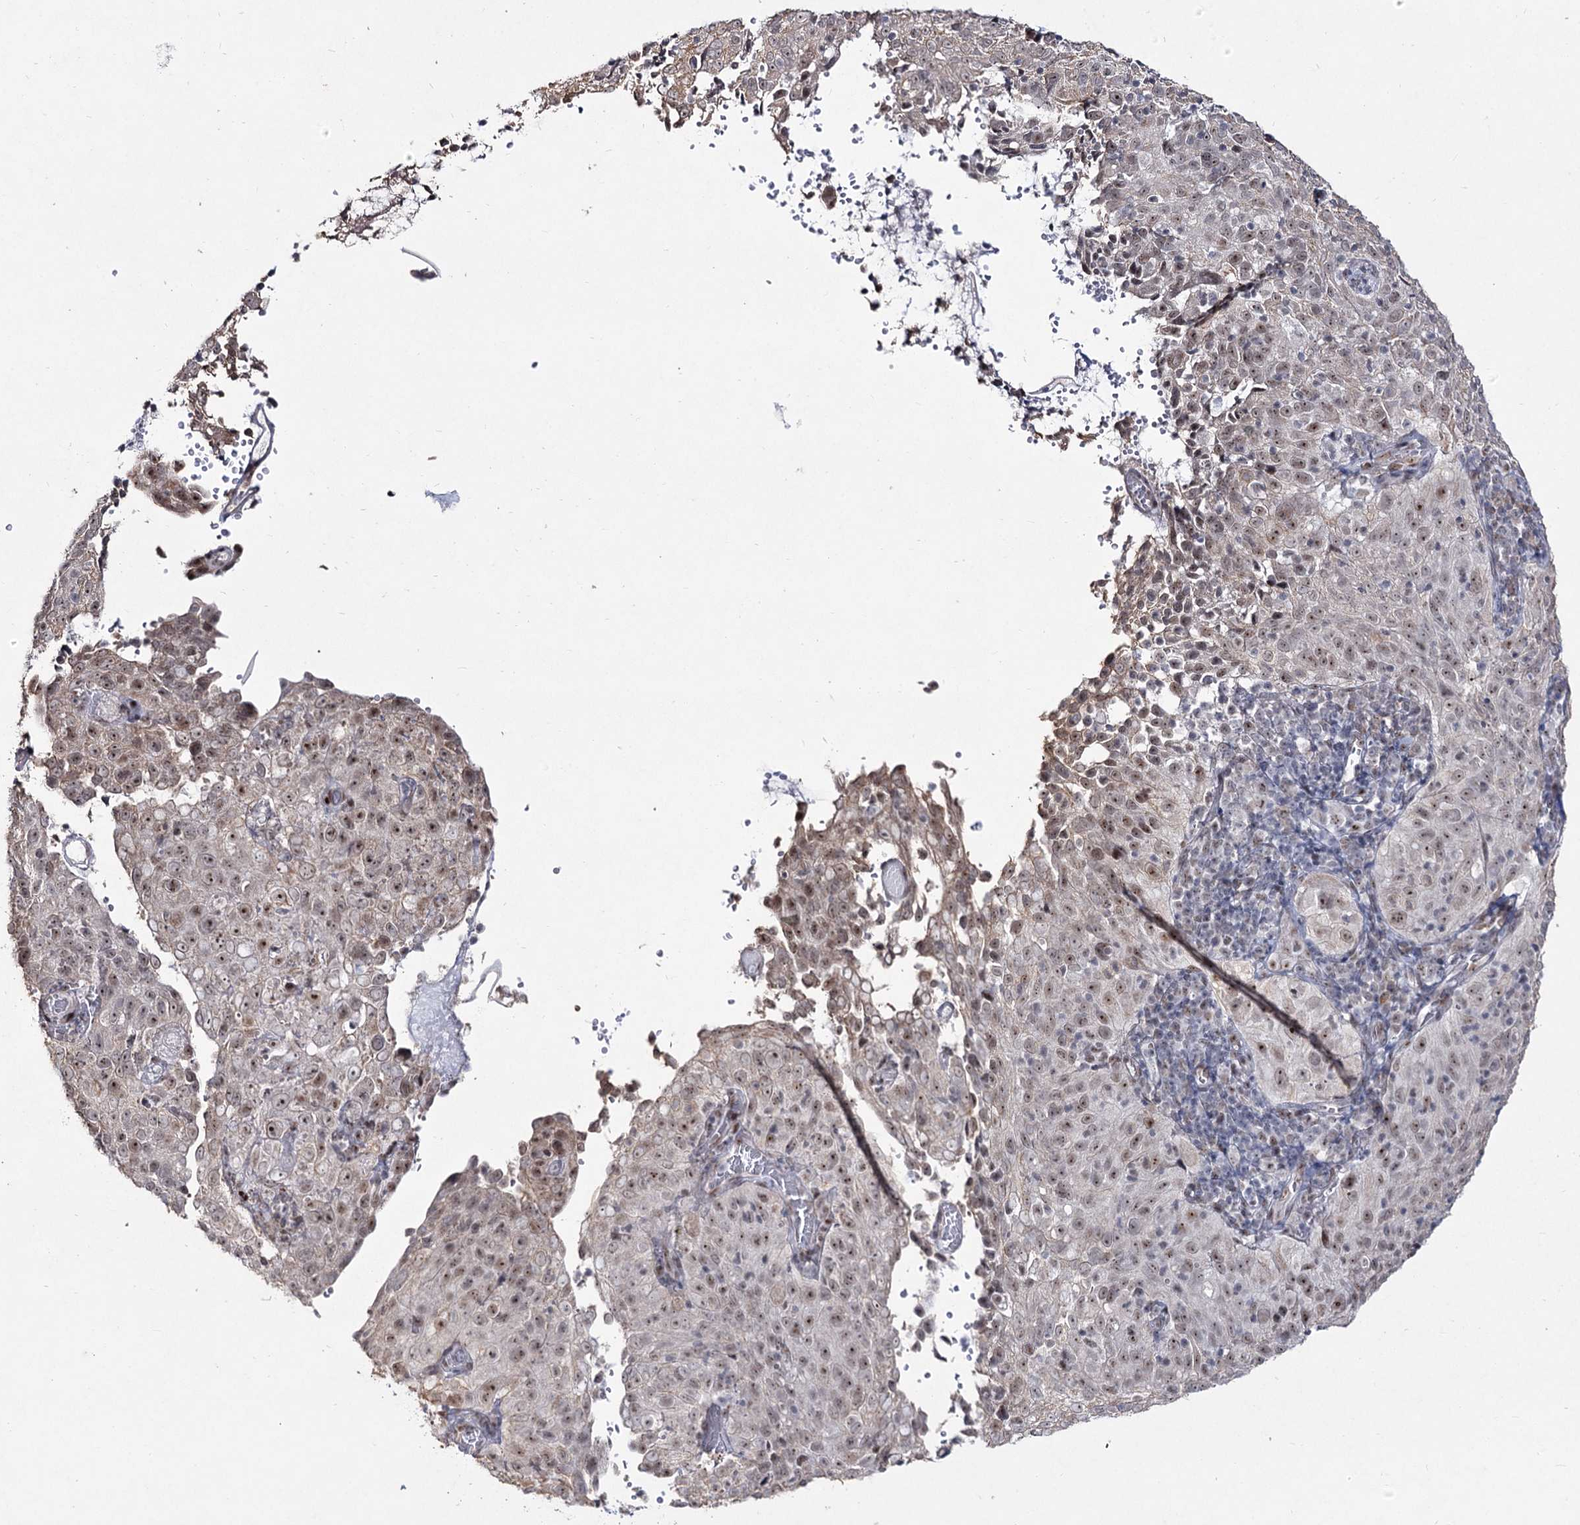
{"staining": {"intensity": "weak", "quantity": ">75%", "location": "nuclear"}, "tissue": "cervical cancer", "cell_type": "Tumor cells", "image_type": "cancer", "snomed": [{"axis": "morphology", "description": "Squamous cell carcinoma, NOS"}, {"axis": "topography", "description": "Cervix"}], "caption": "DAB immunohistochemical staining of cervical squamous cell carcinoma shows weak nuclear protein expression in about >75% of tumor cells.", "gene": "DDX50", "patient": {"sex": "female", "age": 31}}